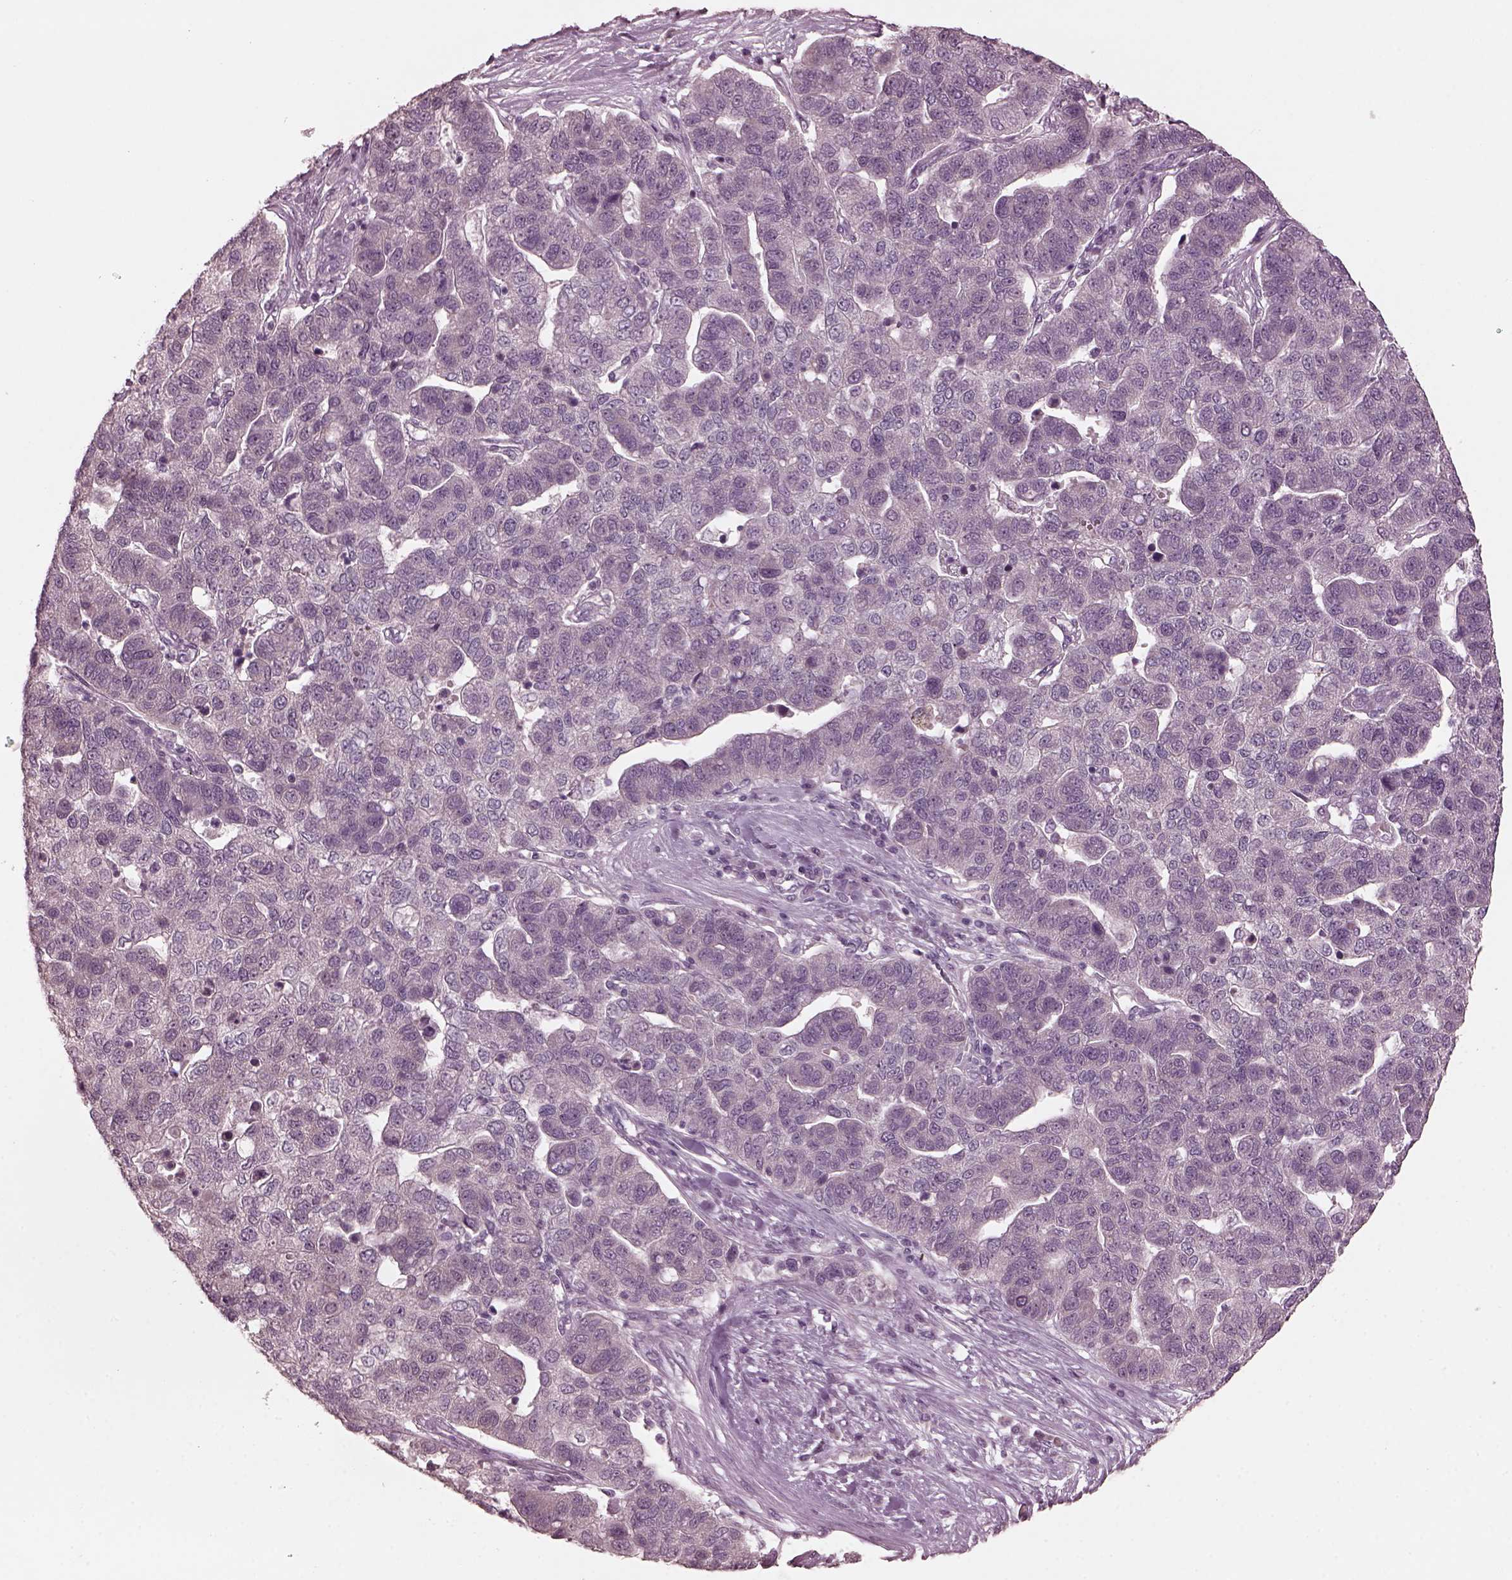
{"staining": {"intensity": "negative", "quantity": "none", "location": "none"}, "tissue": "pancreatic cancer", "cell_type": "Tumor cells", "image_type": "cancer", "snomed": [{"axis": "morphology", "description": "Adenocarcinoma, NOS"}, {"axis": "topography", "description": "Pancreas"}], "caption": "Immunohistochemistry micrograph of adenocarcinoma (pancreatic) stained for a protein (brown), which displays no expression in tumor cells.", "gene": "RGS7", "patient": {"sex": "female", "age": 61}}